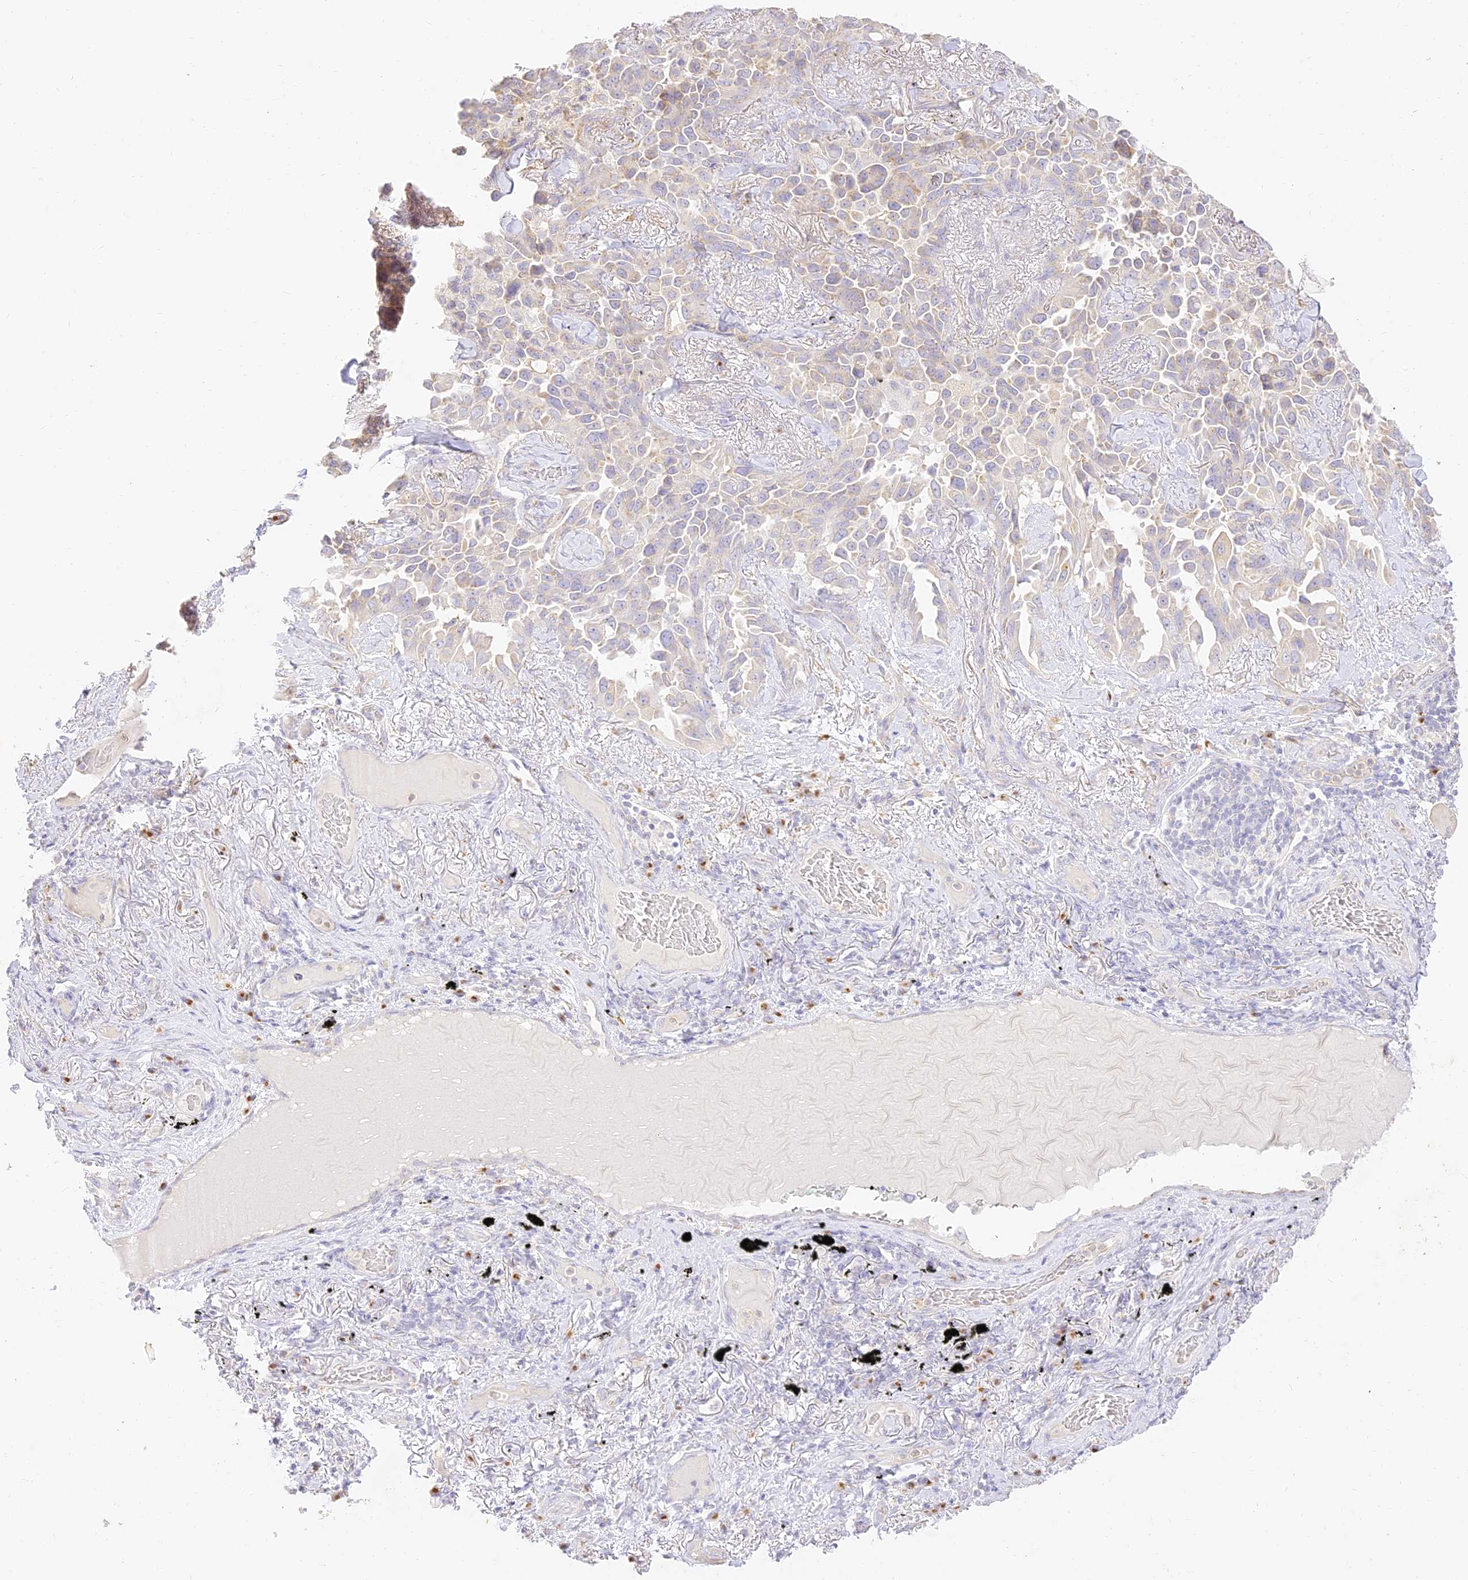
{"staining": {"intensity": "weak", "quantity": "<25%", "location": "cytoplasmic/membranous"}, "tissue": "lung cancer", "cell_type": "Tumor cells", "image_type": "cancer", "snomed": [{"axis": "morphology", "description": "Adenocarcinoma, NOS"}, {"axis": "topography", "description": "Lung"}], "caption": "IHC of adenocarcinoma (lung) shows no staining in tumor cells.", "gene": "SEC13", "patient": {"sex": "female", "age": 67}}